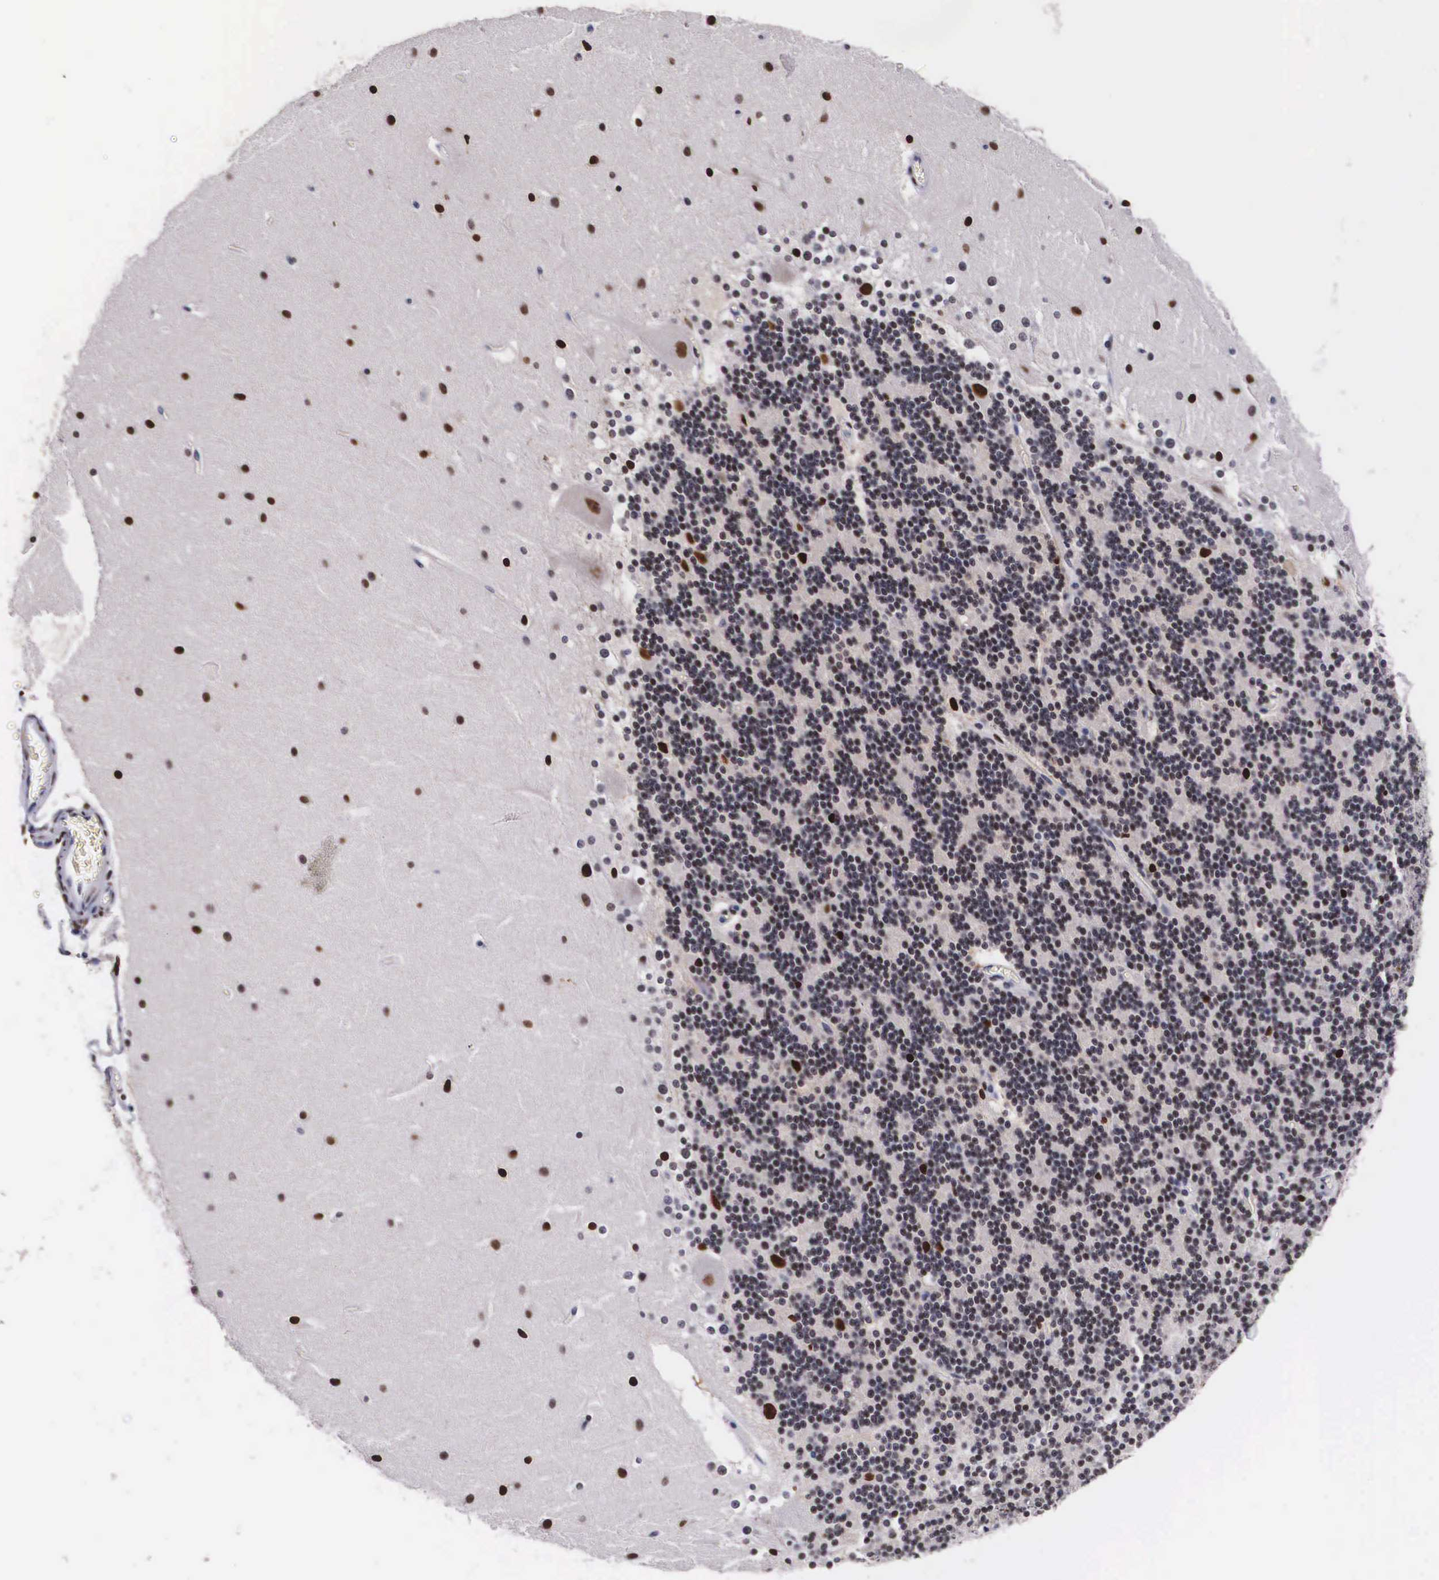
{"staining": {"intensity": "strong", "quantity": "25%-75%", "location": "nuclear"}, "tissue": "cerebellum", "cell_type": "Cells in granular layer", "image_type": "normal", "snomed": [{"axis": "morphology", "description": "Normal tissue, NOS"}, {"axis": "topography", "description": "Cerebellum"}], "caption": "Cerebellum stained with immunohistochemistry reveals strong nuclear expression in about 25%-75% of cells in granular layer. (brown staining indicates protein expression, while blue staining denotes nuclei).", "gene": "KHDRBS3", "patient": {"sex": "female", "age": 19}}